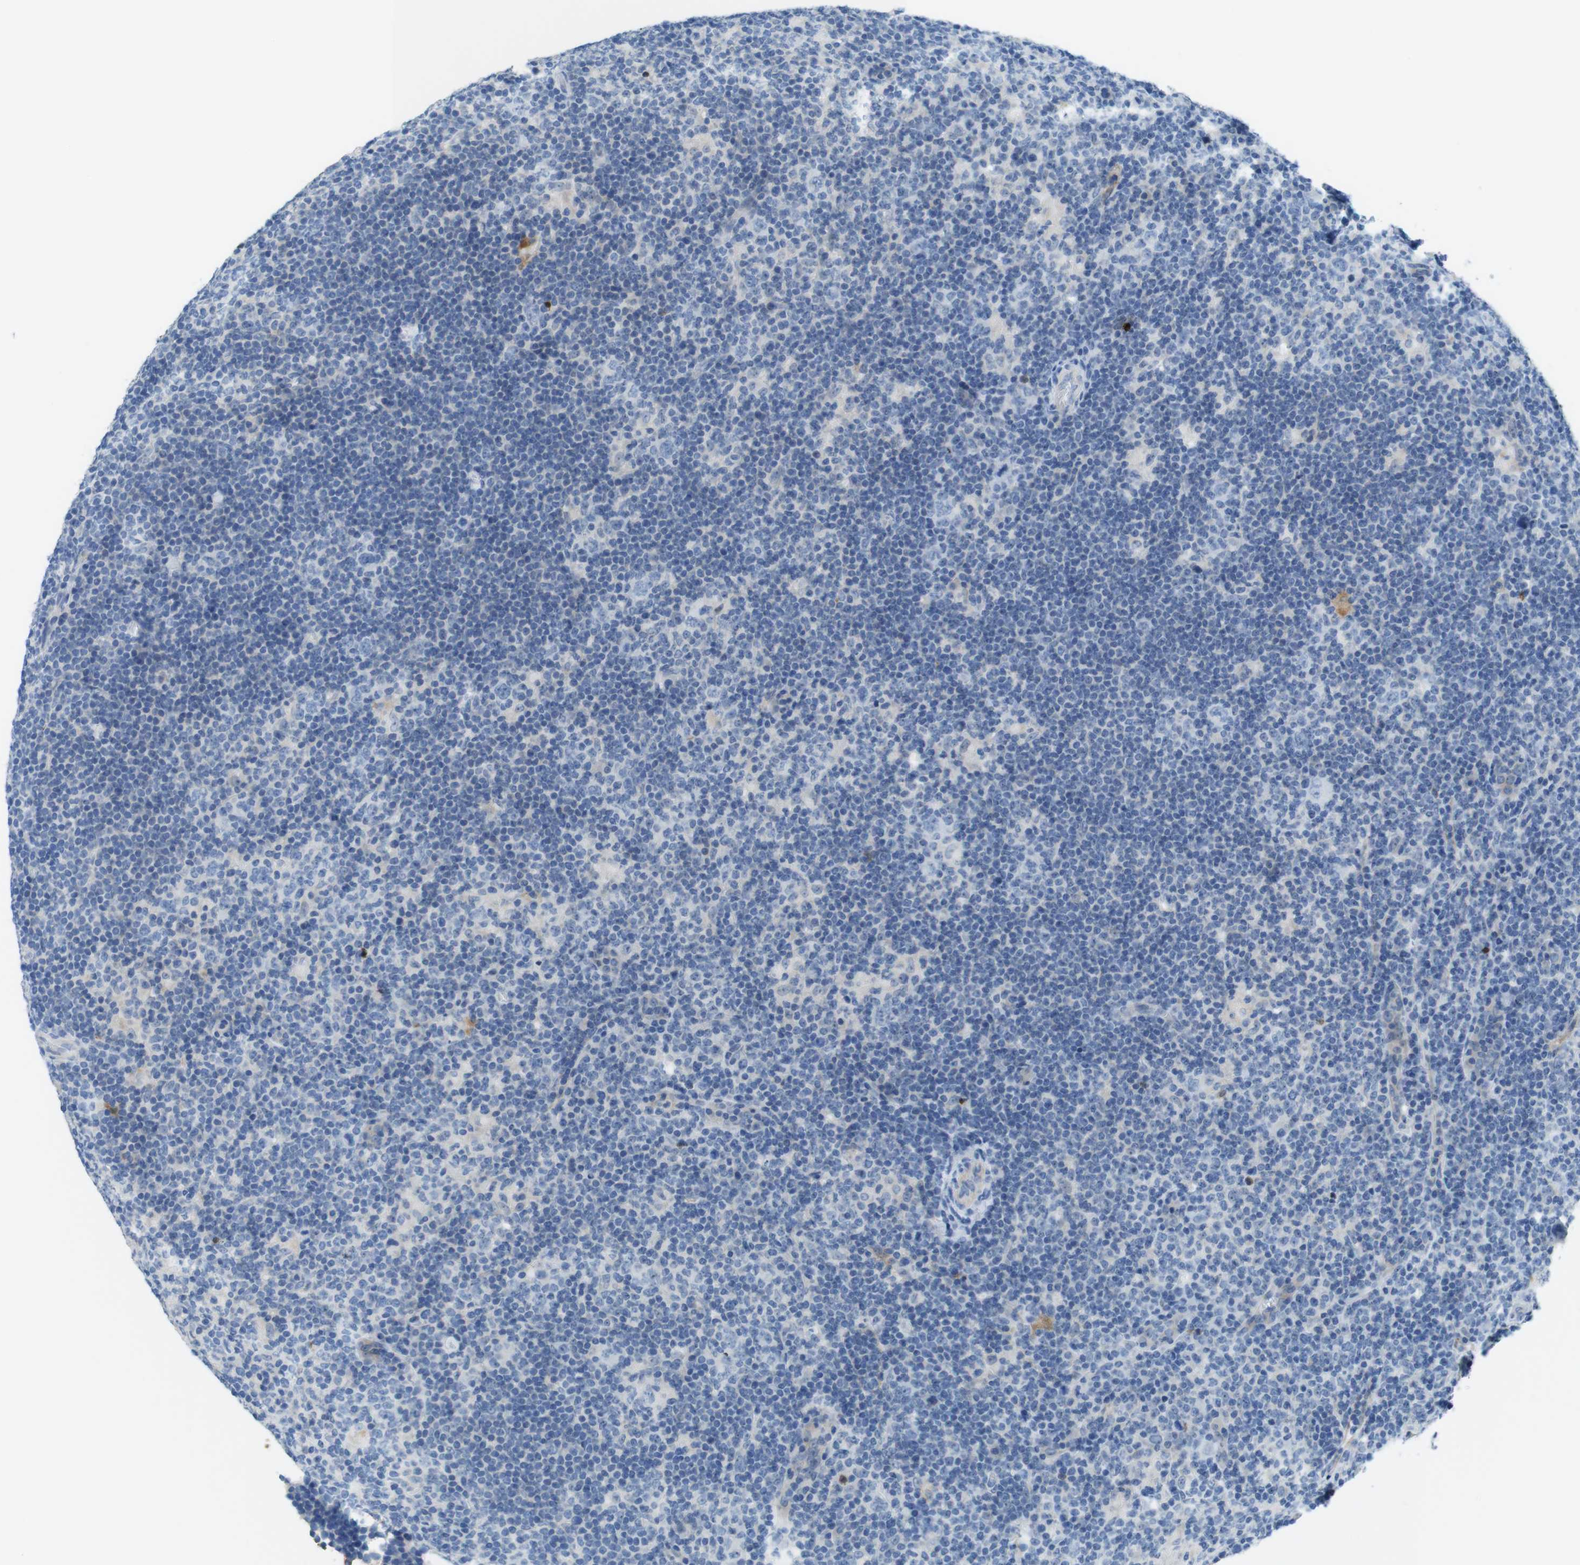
{"staining": {"intensity": "negative", "quantity": "none", "location": "none"}, "tissue": "lymphoma", "cell_type": "Tumor cells", "image_type": "cancer", "snomed": [{"axis": "morphology", "description": "Hodgkin's disease, NOS"}, {"axis": "topography", "description": "Lymph node"}], "caption": "Immunohistochemistry of Hodgkin's disease displays no staining in tumor cells. The staining is performed using DAB brown chromogen with nuclei counter-stained in using hematoxylin.", "gene": "TJP3", "patient": {"sex": "female", "age": 57}}